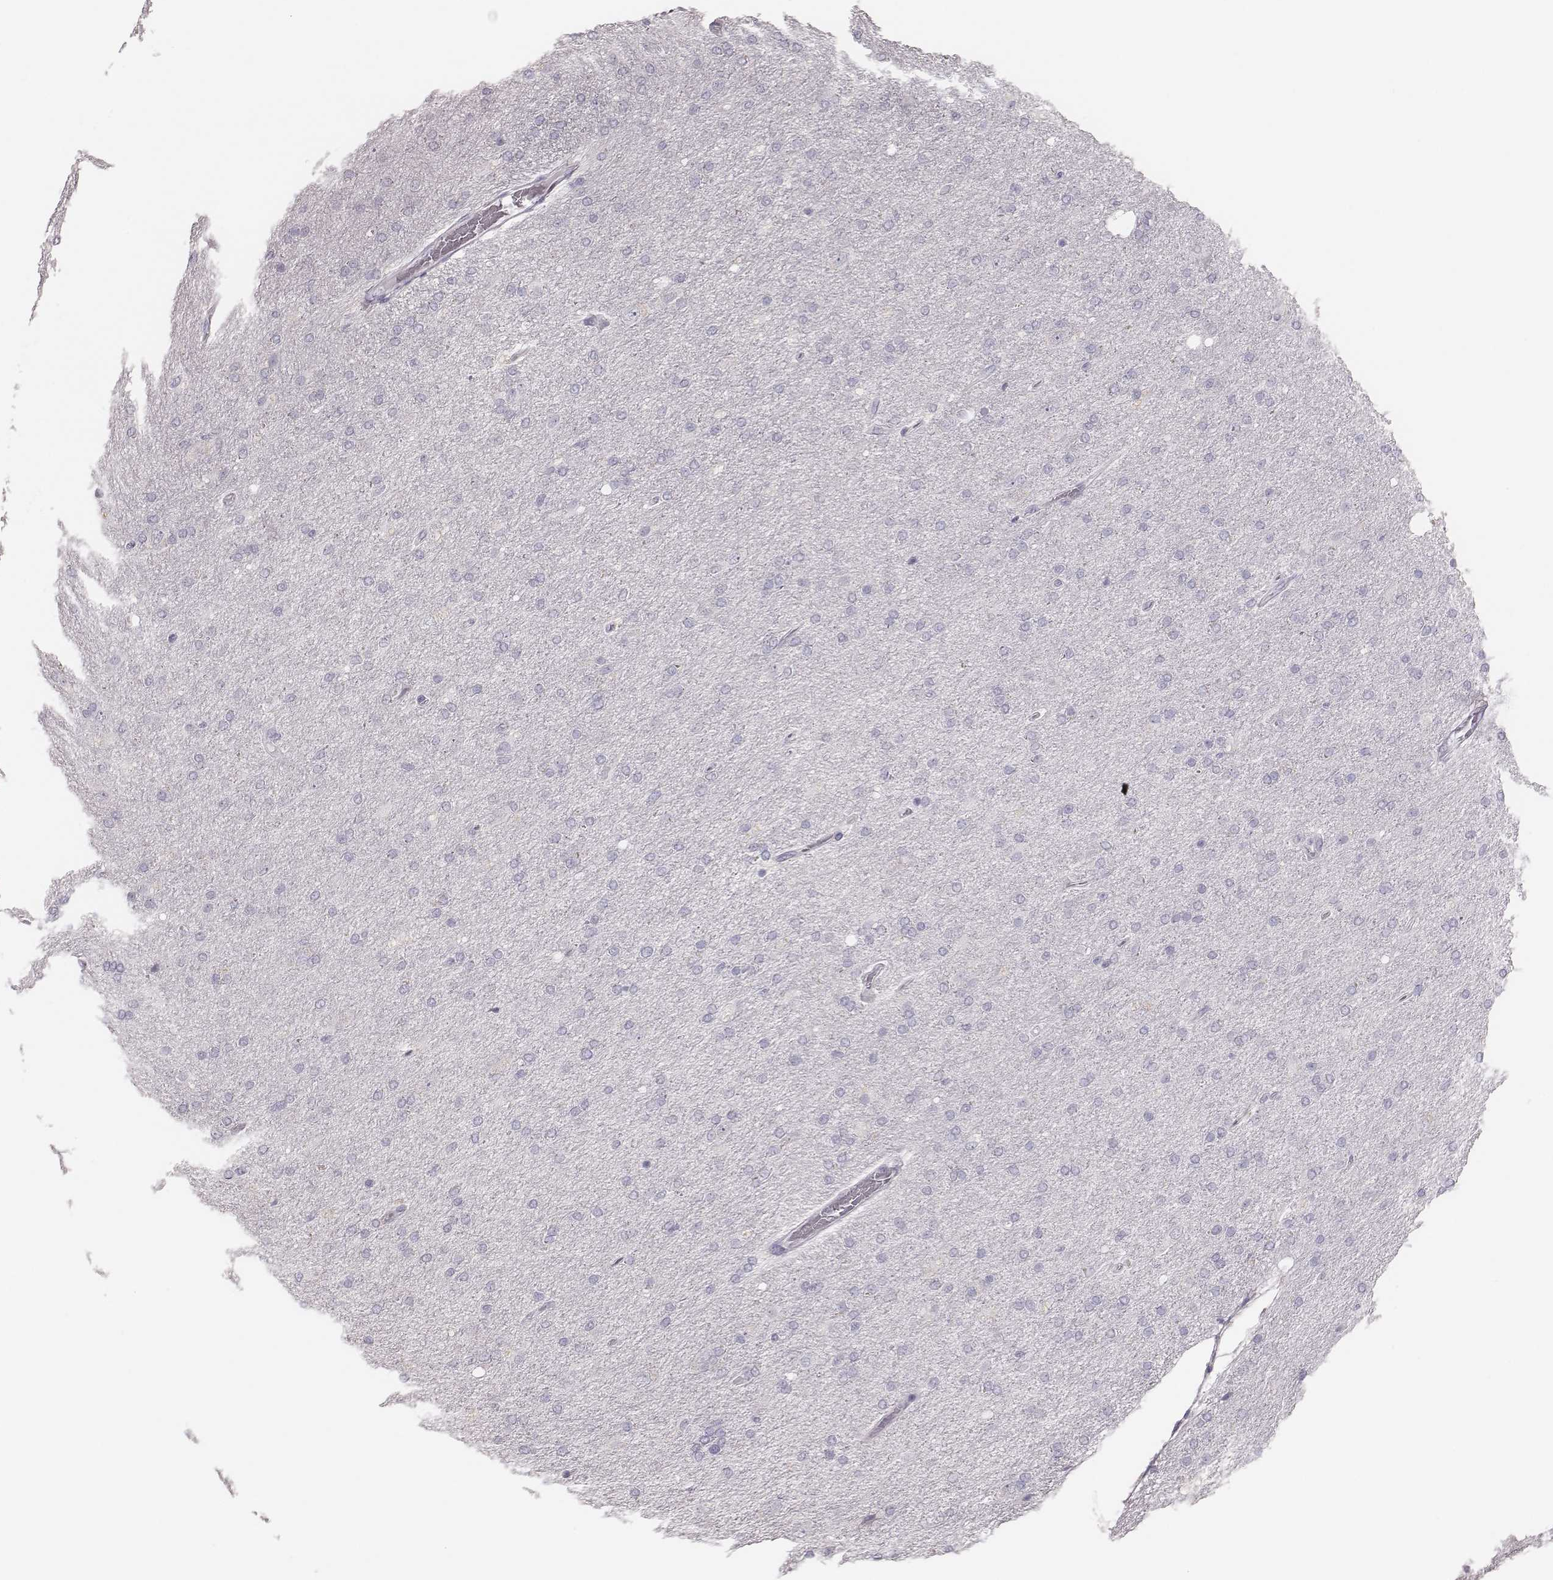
{"staining": {"intensity": "negative", "quantity": "none", "location": "none"}, "tissue": "glioma", "cell_type": "Tumor cells", "image_type": "cancer", "snomed": [{"axis": "morphology", "description": "Glioma, malignant, High grade"}, {"axis": "topography", "description": "Cerebral cortex"}], "caption": "An immunohistochemistry image of malignant glioma (high-grade) is shown. There is no staining in tumor cells of malignant glioma (high-grade).", "gene": "ADGRF4", "patient": {"sex": "male", "age": 70}}